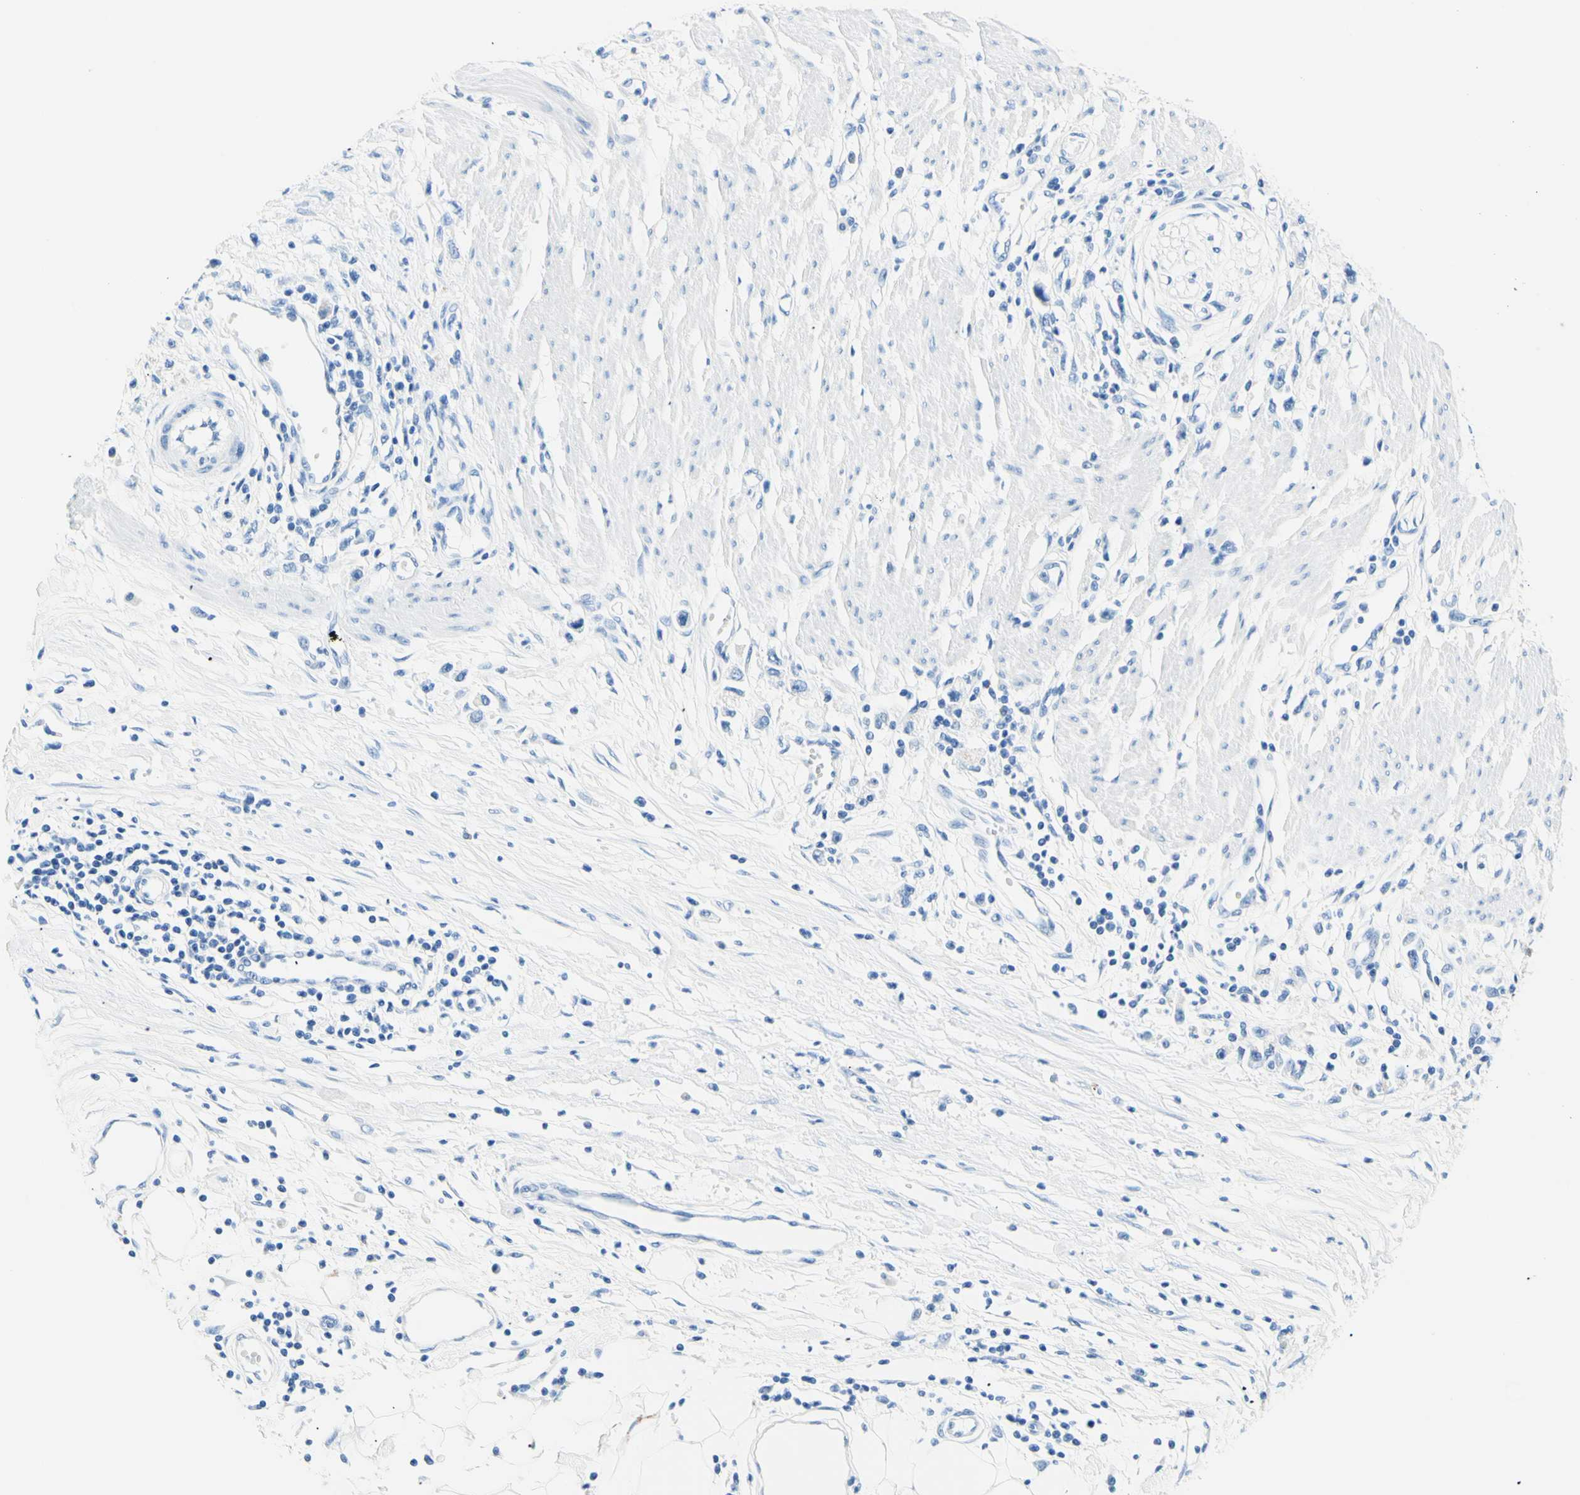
{"staining": {"intensity": "negative", "quantity": "none", "location": "none"}, "tissue": "stomach cancer", "cell_type": "Tumor cells", "image_type": "cancer", "snomed": [{"axis": "morphology", "description": "Adenocarcinoma, NOS"}, {"axis": "topography", "description": "Stomach"}], "caption": "Immunohistochemical staining of human stomach cancer demonstrates no significant expression in tumor cells.", "gene": "MYH2", "patient": {"sex": "female", "age": 59}}